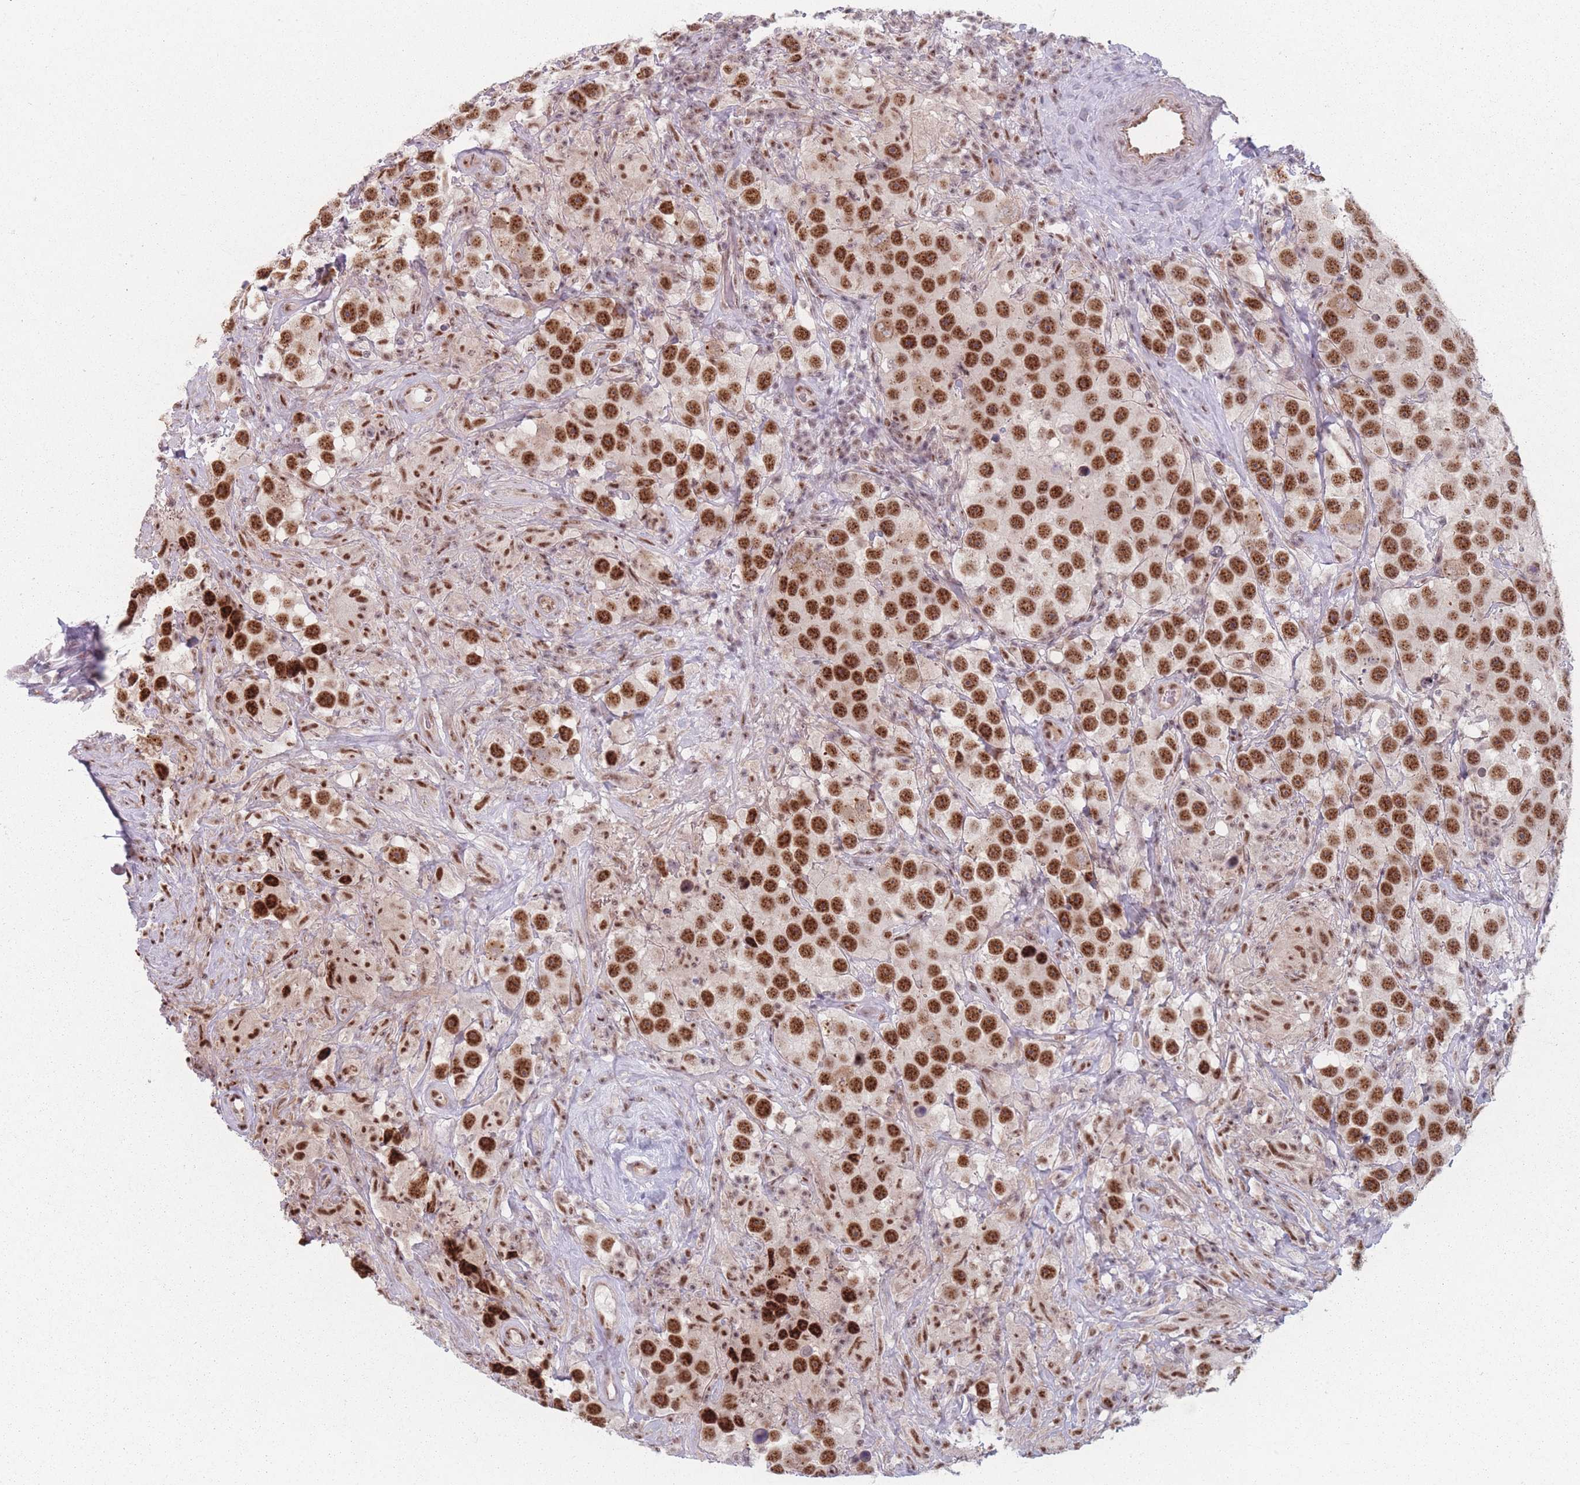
{"staining": {"intensity": "strong", "quantity": ">75%", "location": "nuclear"}, "tissue": "testis cancer", "cell_type": "Tumor cells", "image_type": "cancer", "snomed": [{"axis": "morphology", "description": "Seminoma, NOS"}, {"axis": "topography", "description": "Testis"}], "caption": "Brown immunohistochemical staining in seminoma (testis) reveals strong nuclear staining in about >75% of tumor cells.", "gene": "ZC3H14", "patient": {"sex": "male", "age": 49}}